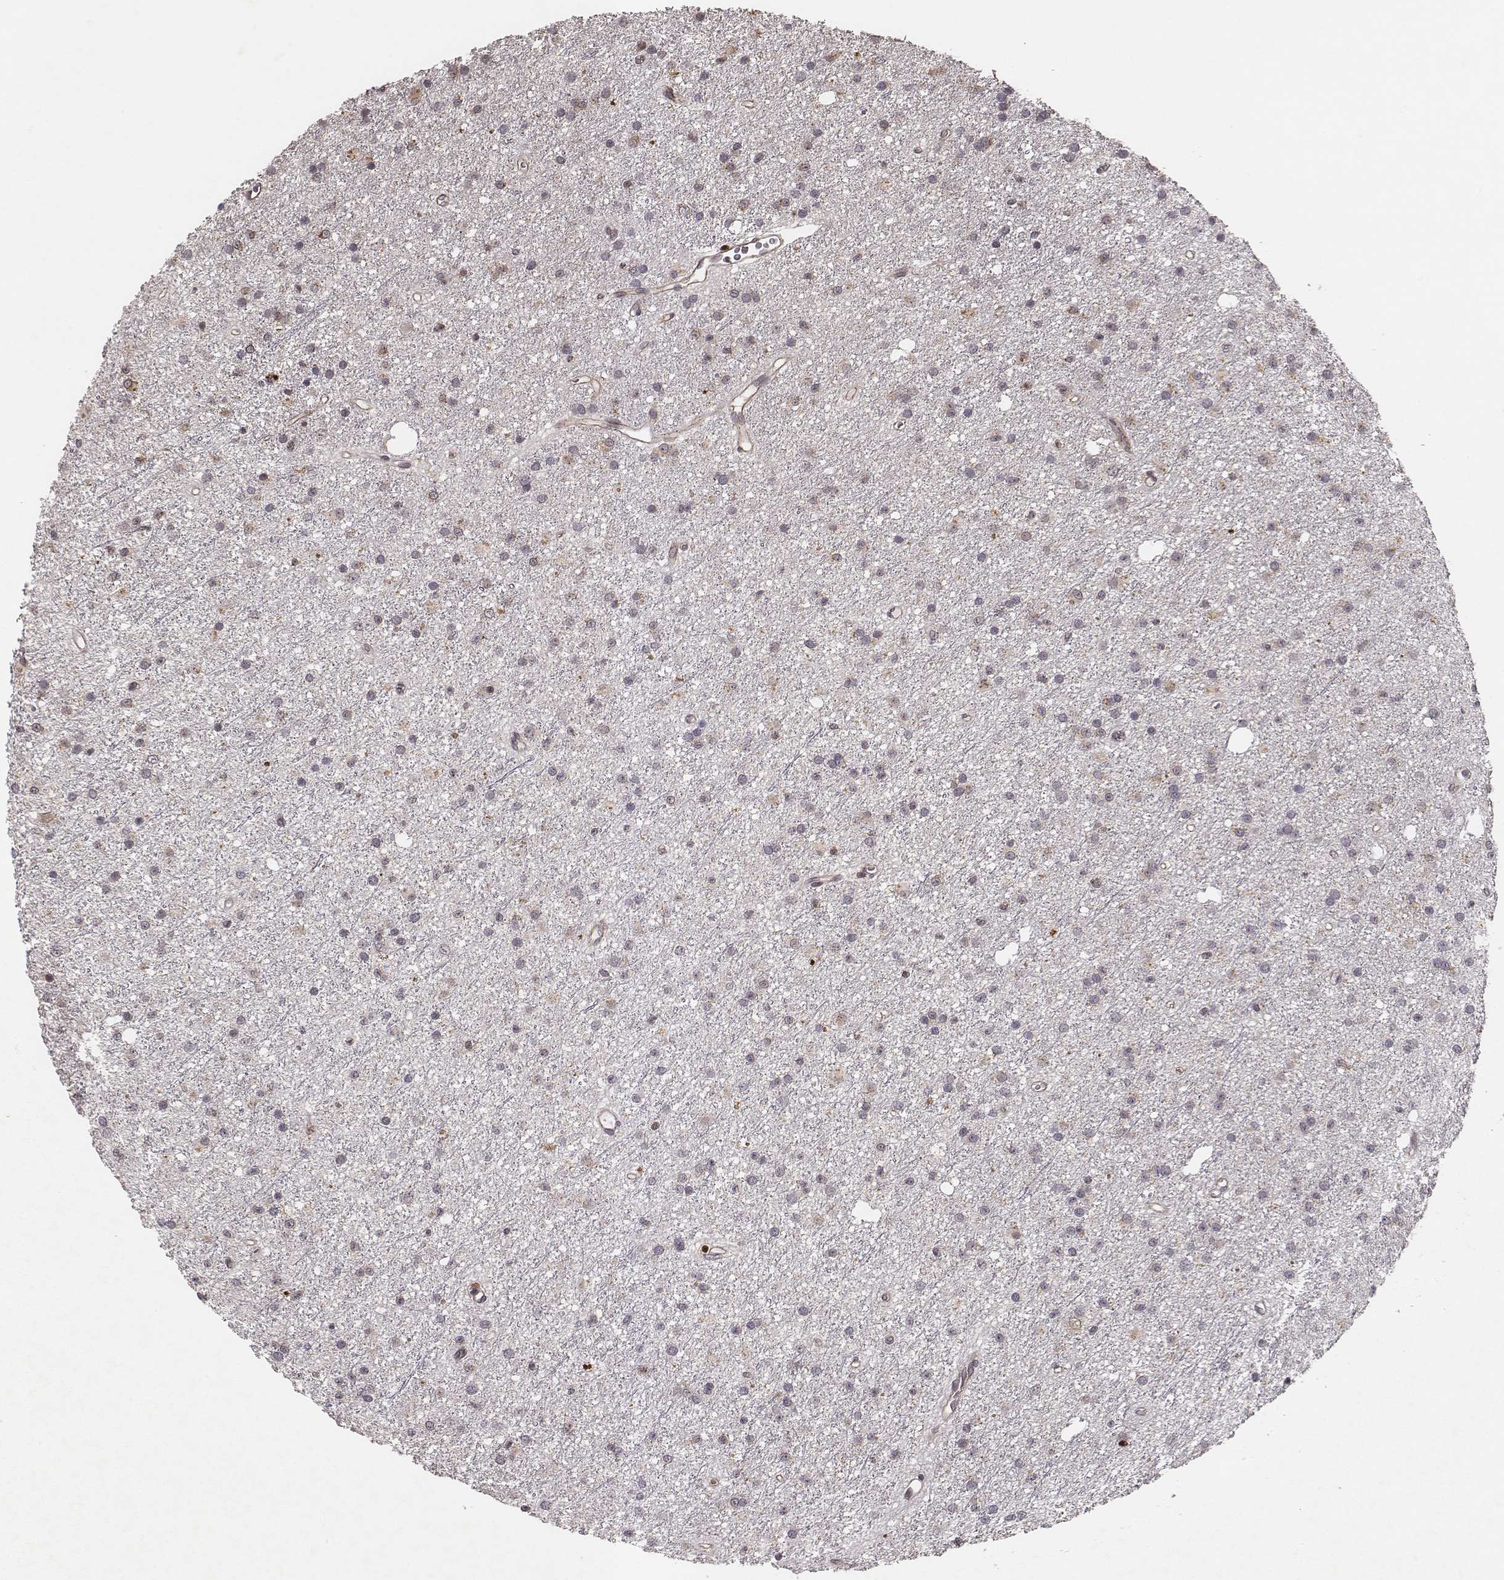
{"staining": {"intensity": "negative", "quantity": "none", "location": "none"}, "tissue": "glioma", "cell_type": "Tumor cells", "image_type": "cancer", "snomed": [{"axis": "morphology", "description": "Glioma, malignant, Low grade"}, {"axis": "topography", "description": "Brain"}], "caption": "Immunohistochemical staining of glioma displays no significant expression in tumor cells.", "gene": "WDR59", "patient": {"sex": "male", "age": 27}}